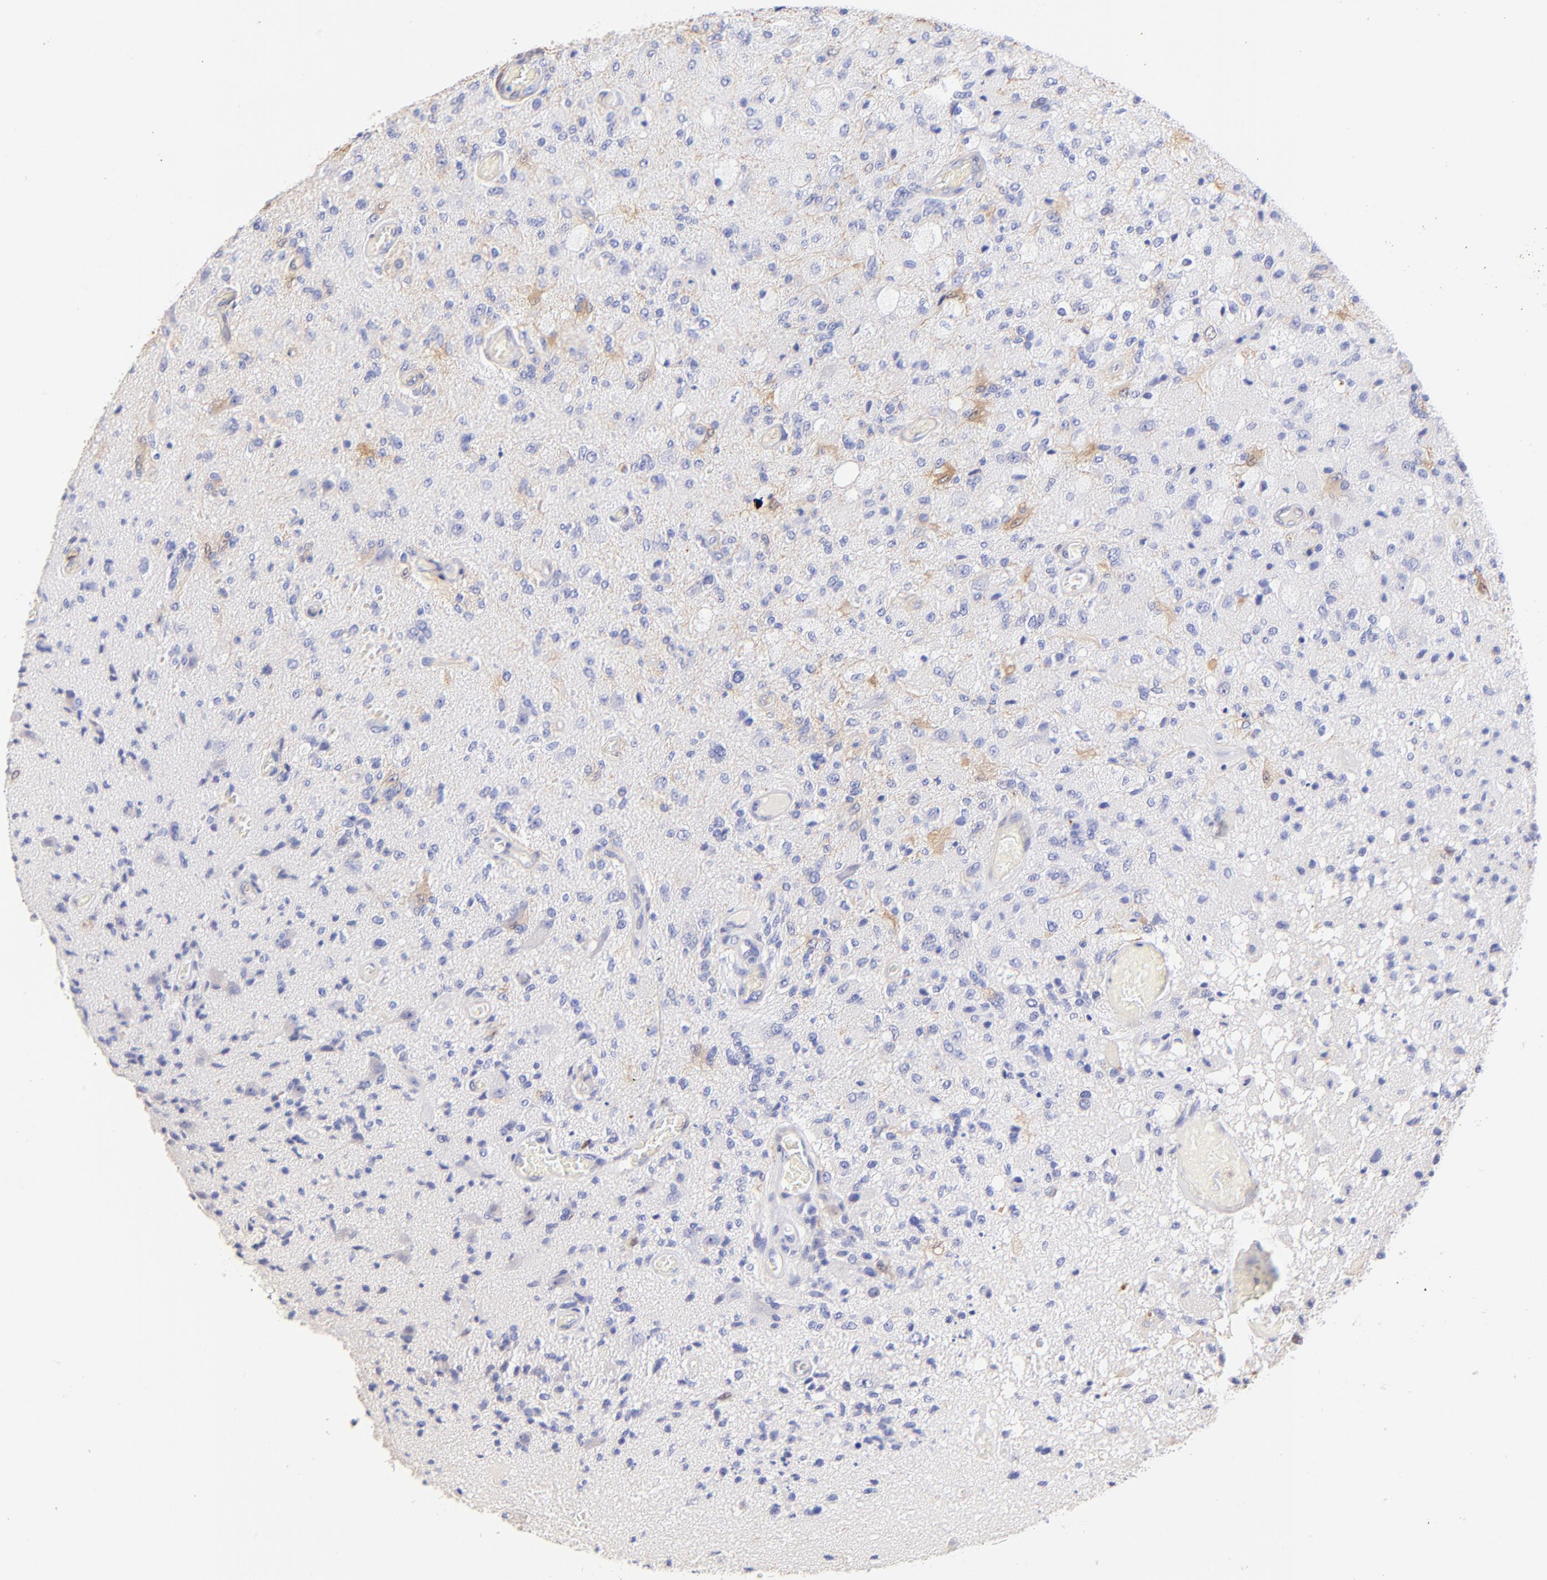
{"staining": {"intensity": "negative", "quantity": "none", "location": "none"}, "tissue": "glioma", "cell_type": "Tumor cells", "image_type": "cancer", "snomed": [{"axis": "morphology", "description": "Normal tissue, NOS"}, {"axis": "morphology", "description": "Glioma, malignant, High grade"}, {"axis": "topography", "description": "Cerebral cortex"}], "caption": "Immunohistochemical staining of human glioma demonstrates no significant staining in tumor cells.", "gene": "ALDH1A1", "patient": {"sex": "male", "age": 77}}